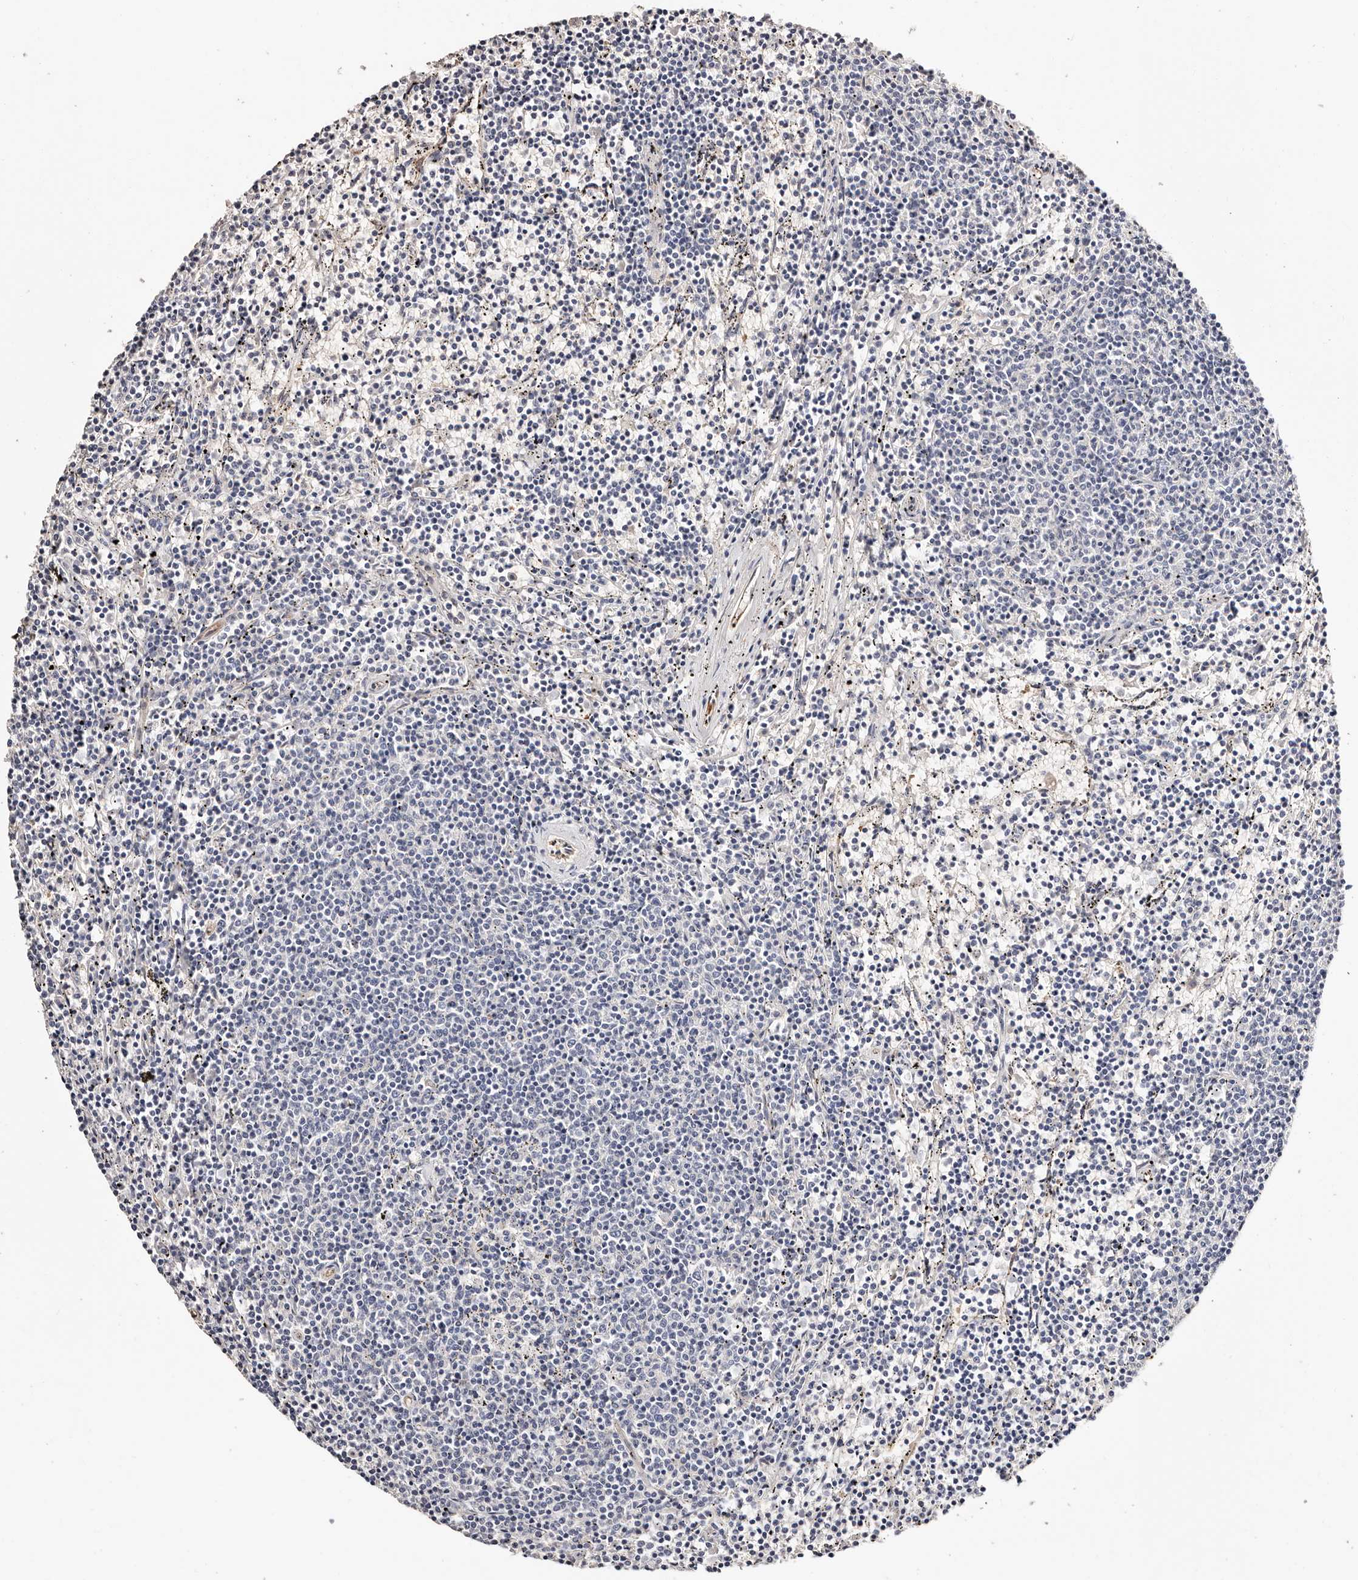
{"staining": {"intensity": "negative", "quantity": "none", "location": "none"}, "tissue": "lymphoma", "cell_type": "Tumor cells", "image_type": "cancer", "snomed": [{"axis": "morphology", "description": "Malignant lymphoma, non-Hodgkin's type, Low grade"}, {"axis": "topography", "description": "Spleen"}], "caption": "An immunohistochemistry (IHC) micrograph of lymphoma is shown. There is no staining in tumor cells of lymphoma.", "gene": "TGM2", "patient": {"sex": "female", "age": 50}}